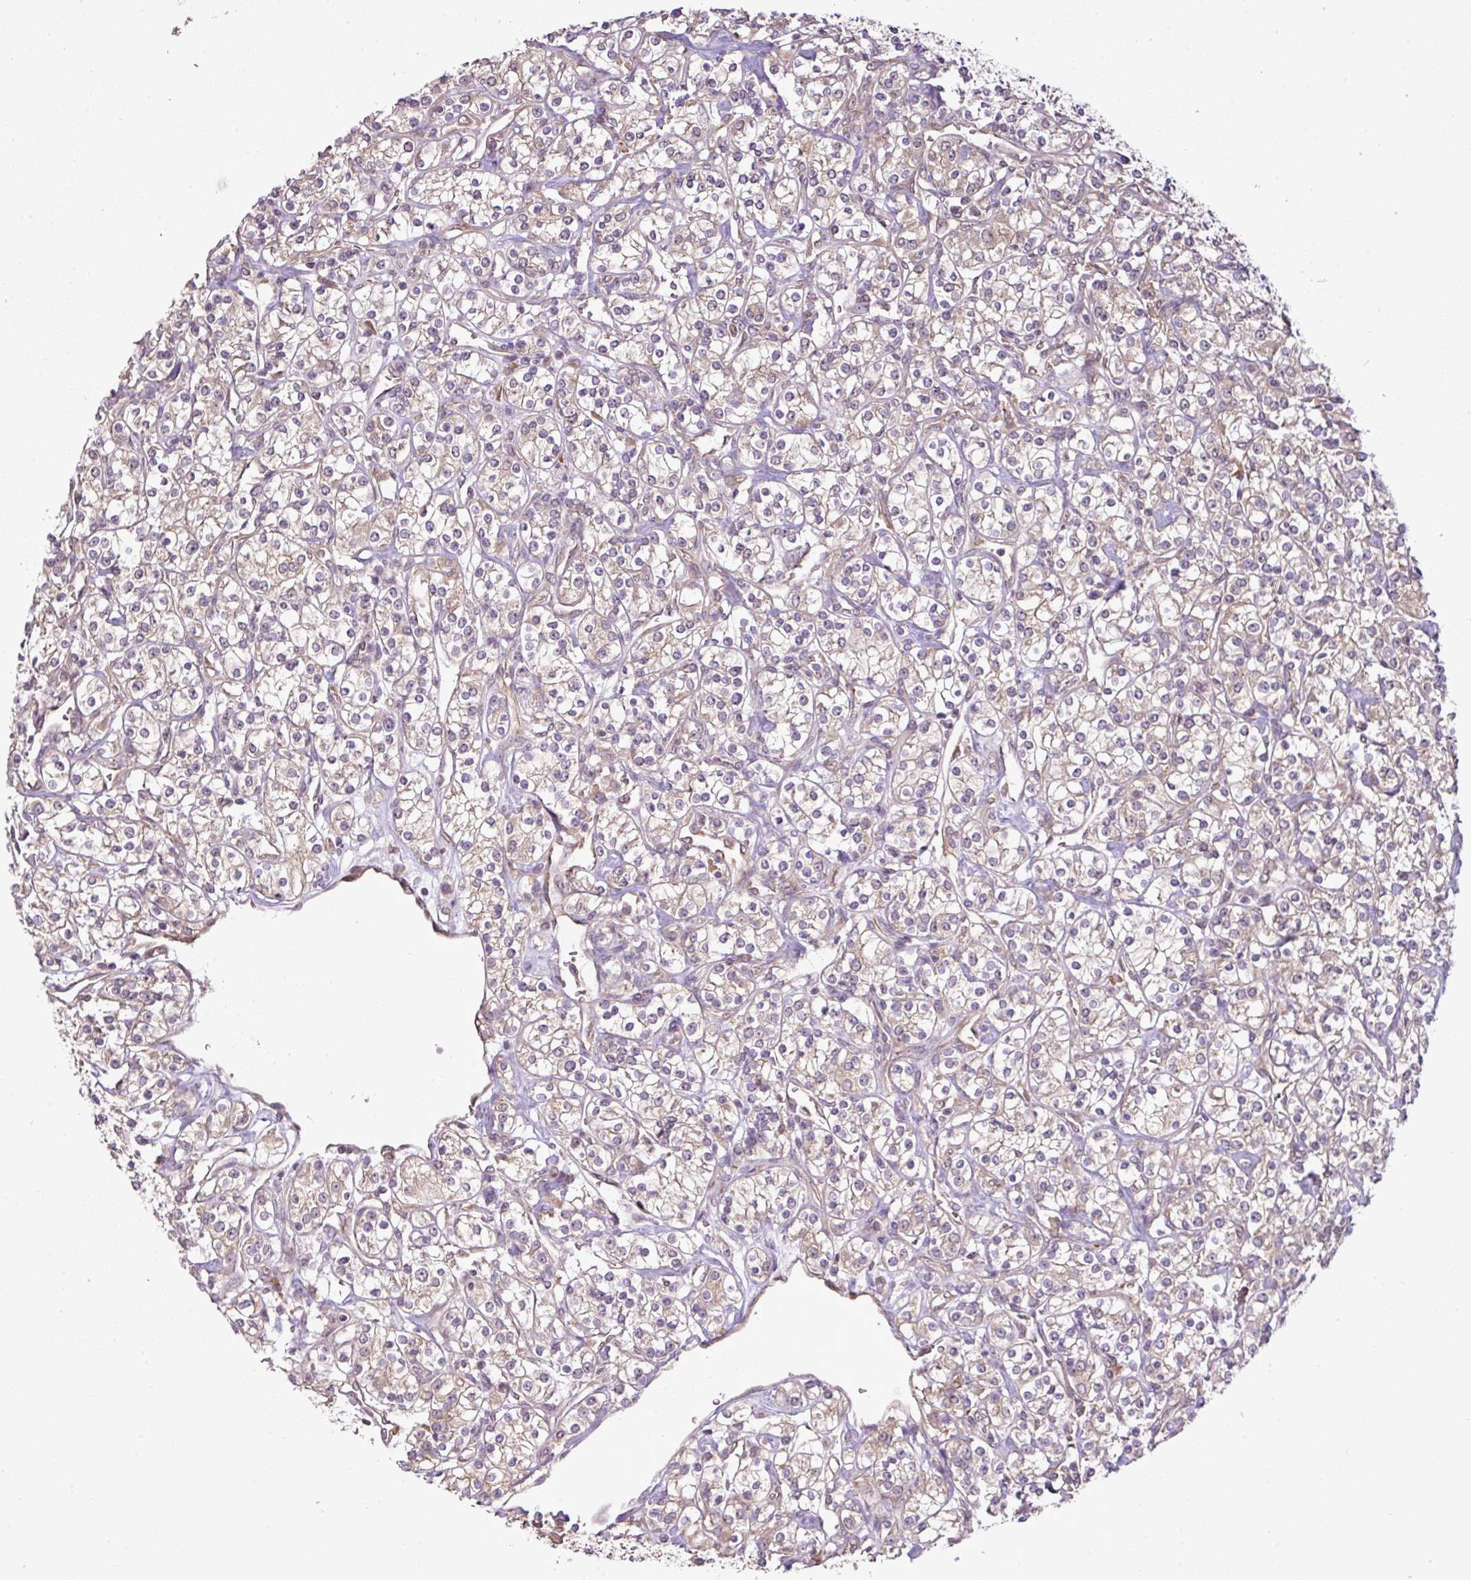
{"staining": {"intensity": "weak", "quantity": "25%-75%", "location": "cytoplasmic/membranous"}, "tissue": "renal cancer", "cell_type": "Tumor cells", "image_type": "cancer", "snomed": [{"axis": "morphology", "description": "Adenocarcinoma, NOS"}, {"axis": "topography", "description": "Kidney"}], "caption": "A brown stain labels weak cytoplasmic/membranous positivity of a protein in human renal cancer tumor cells.", "gene": "DNAAF4", "patient": {"sex": "male", "age": 77}}